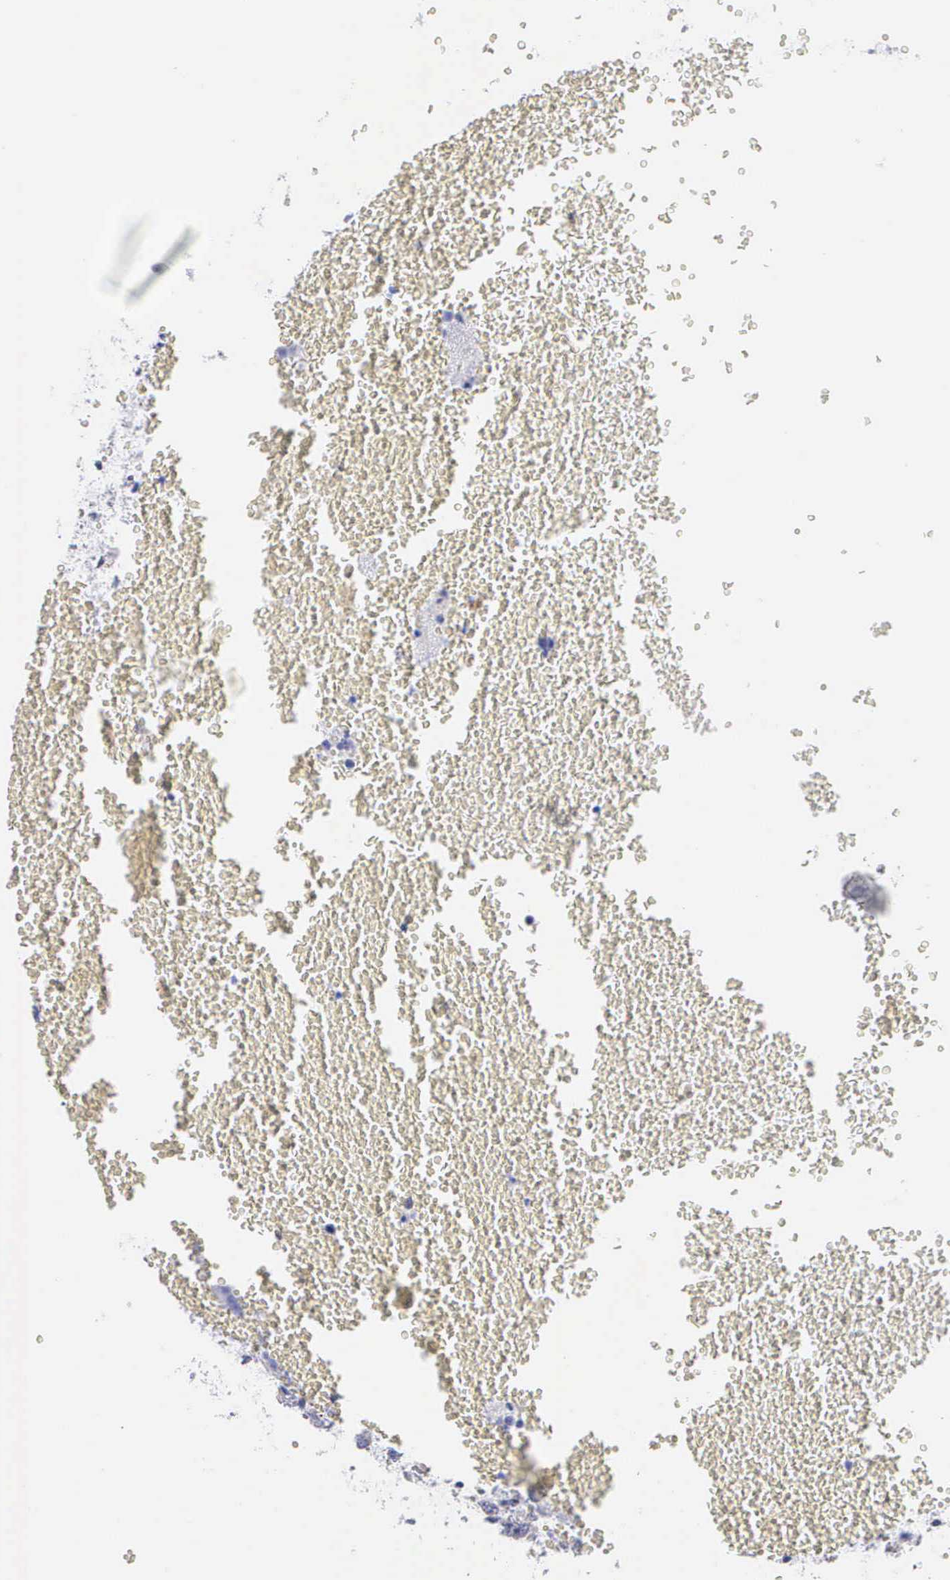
{"staining": {"intensity": "negative", "quantity": "none", "location": "none"}, "tissue": "testis cancer", "cell_type": "Tumor cells", "image_type": "cancer", "snomed": [{"axis": "morphology", "description": "Seminoma, NOS"}, {"axis": "topography", "description": "Testis"}], "caption": "High magnification brightfield microscopy of testis cancer stained with DAB (3,3'-diaminobenzidine) (brown) and counterstained with hematoxylin (blue): tumor cells show no significant staining.", "gene": "CTSL", "patient": {"sex": "male", "age": 71}}